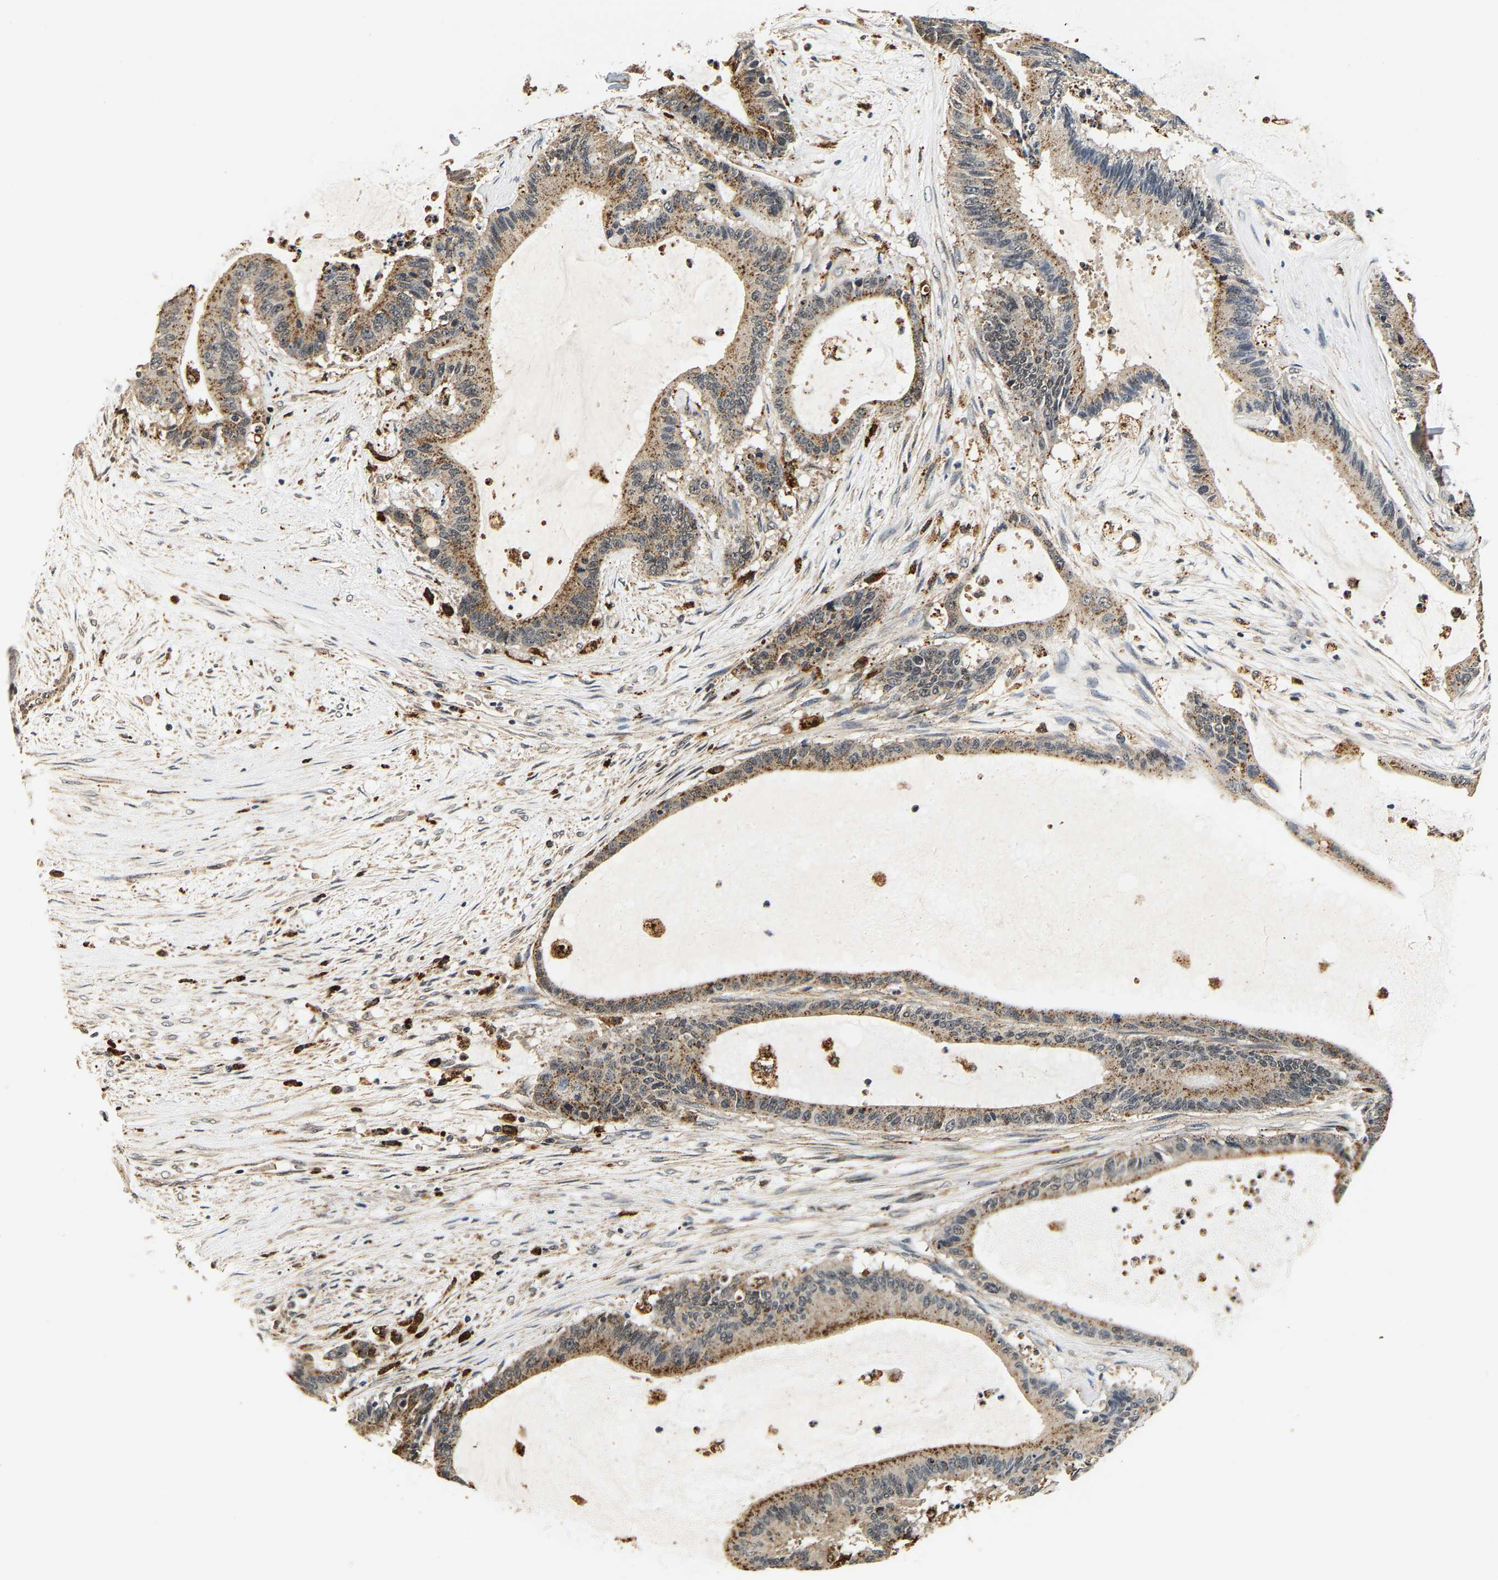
{"staining": {"intensity": "moderate", "quantity": ">75%", "location": "cytoplasmic/membranous"}, "tissue": "liver cancer", "cell_type": "Tumor cells", "image_type": "cancer", "snomed": [{"axis": "morphology", "description": "Cholangiocarcinoma"}, {"axis": "topography", "description": "Liver"}], "caption": "A brown stain labels moderate cytoplasmic/membranous expression of a protein in human liver cancer (cholangiocarcinoma) tumor cells. The protein is shown in brown color, while the nuclei are stained blue.", "gene": "SMU1", "patient": {"sex": "female", "age": 73}}